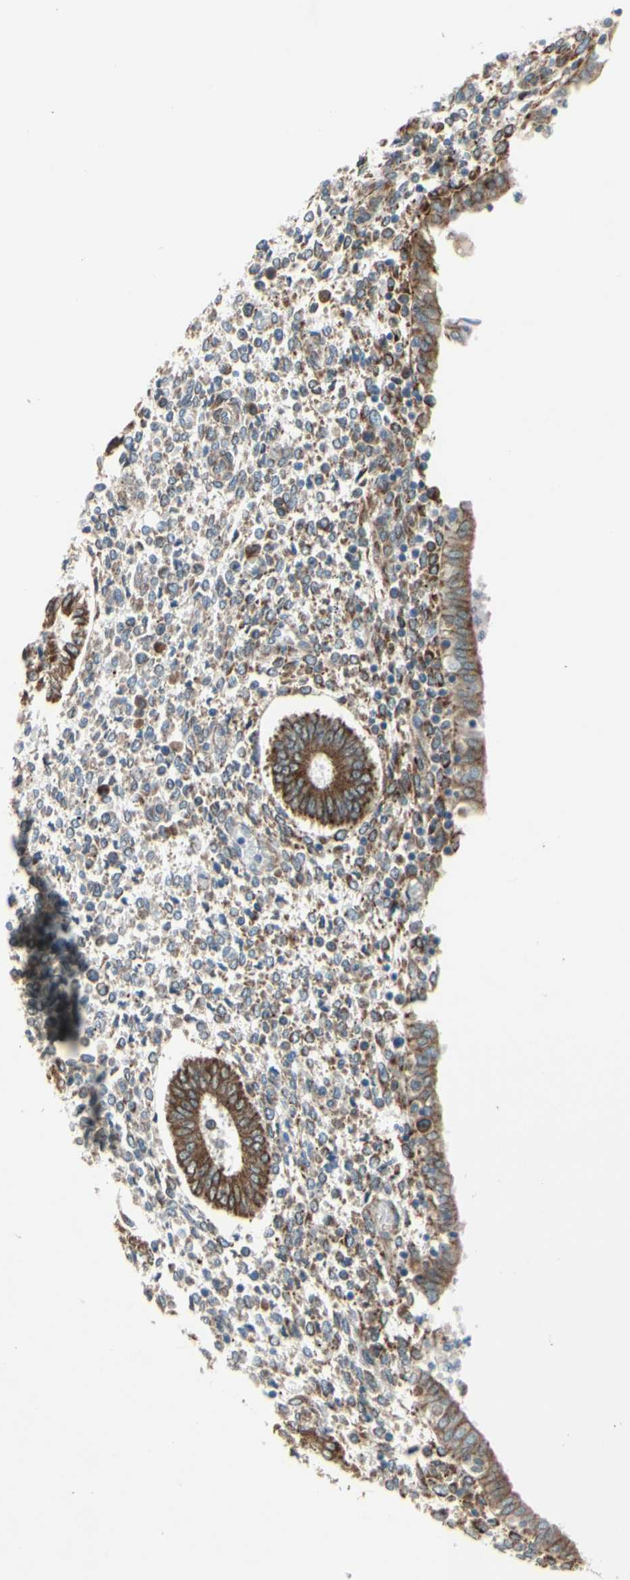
{"staining": {"intensity": "strong", "quantity": "25%-75%", "location": "cytoplasmic/membranous"}, "tissue": "endometrium", "cell_type": "Cells in endometrial stroma", "image_type": "normal", "snomed": [{"axis": "morphology", "description": "Normal tissue, NOS"}, {"axis": "topography", "description": "Endometrium"}], "caption": "Unremarkable endometrium was stained to show a protein in brown. There is high levels of strong cytoplasmic/membranous positivity in about 25%-75% of cells in endometrial stroma.", "gene": "CLCC1", "patient": {"sex": "female", "age": 35}}